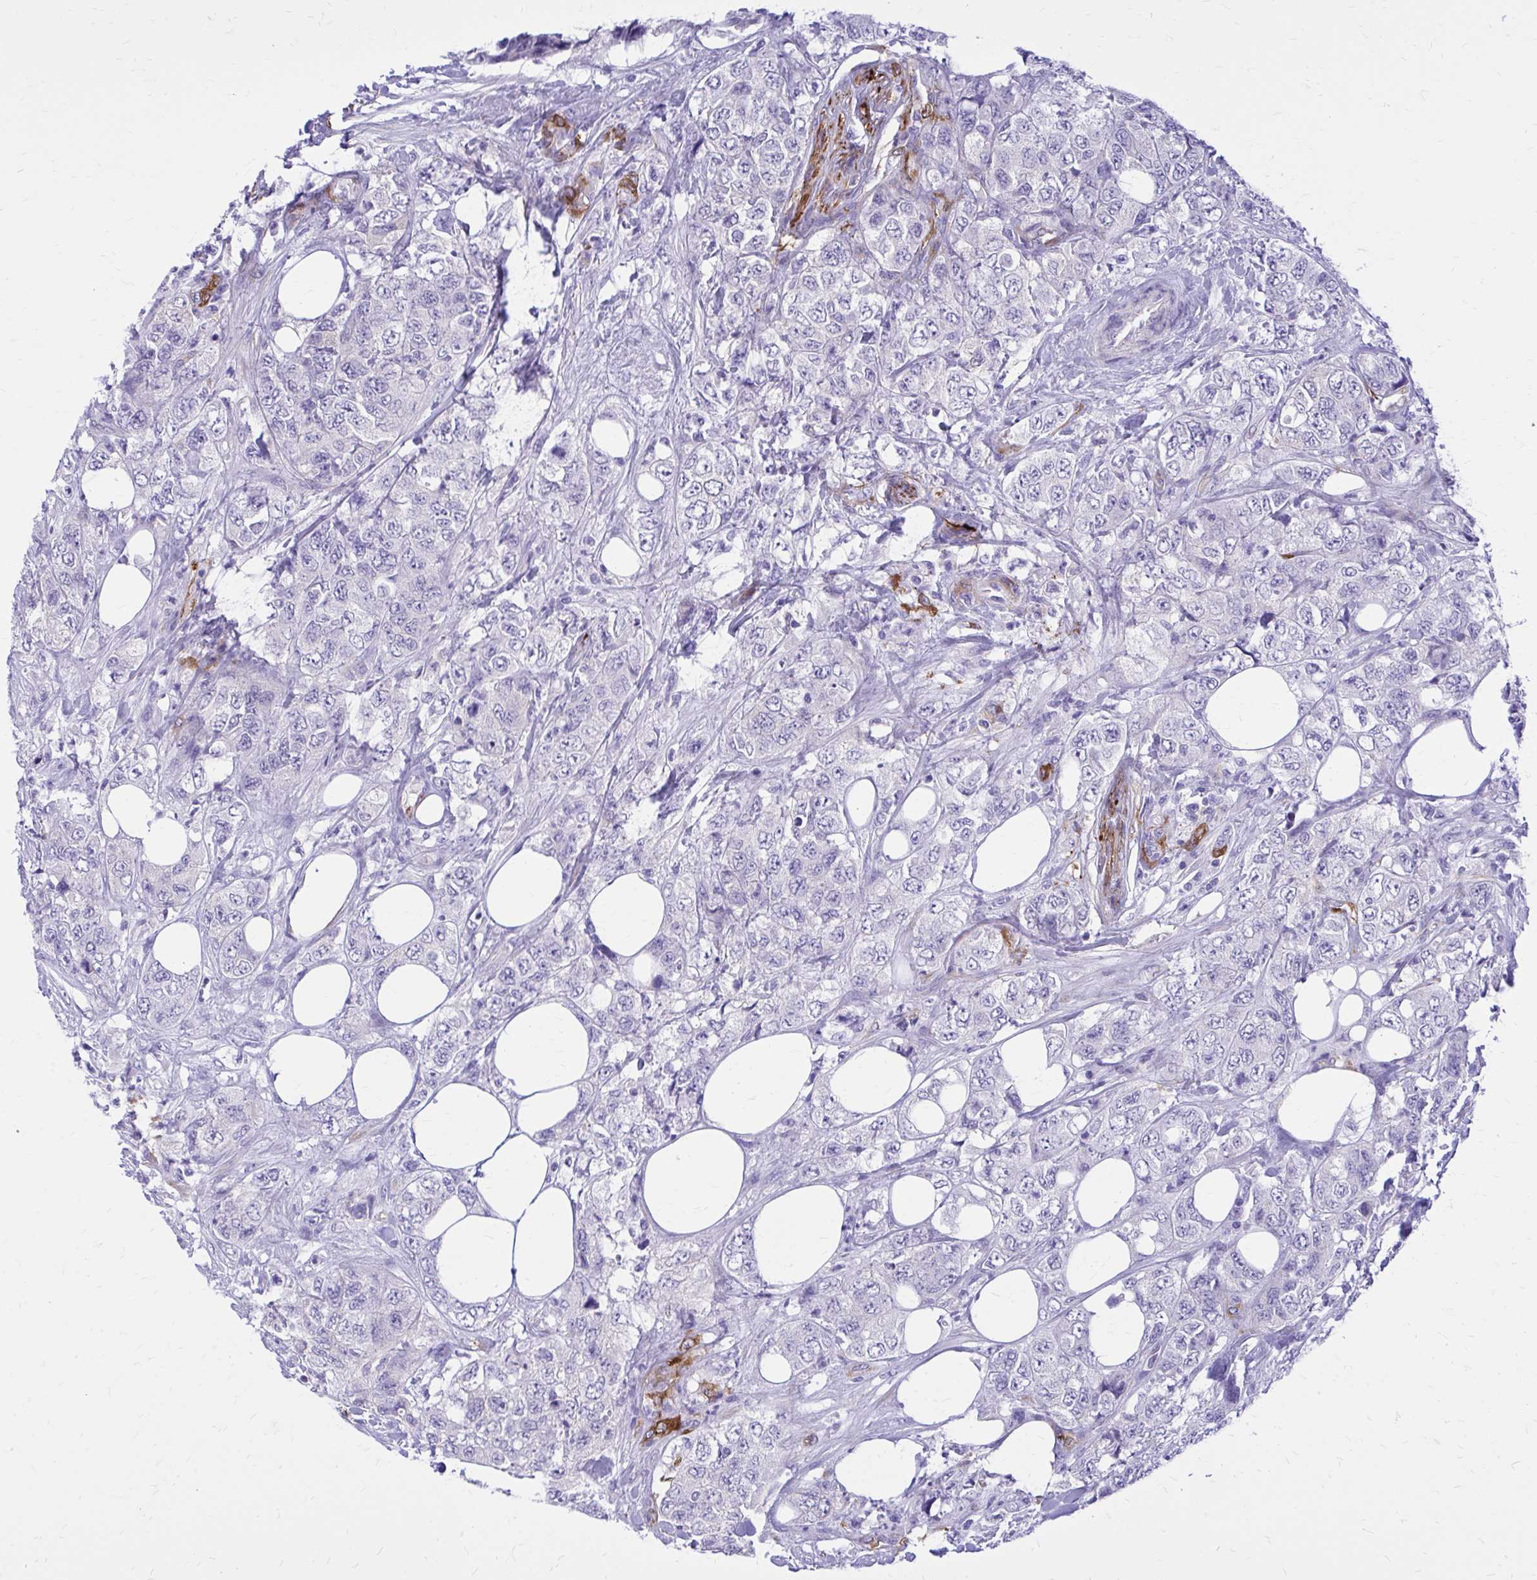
{"staining": {"intensity": "negative", "quantity": "none", "location": "none"}, "tissue": "urothelial cancer", "cell_type": "Tumor cells", "image_type": "cancer", "snomed": [{"axis": "morphology", "description": "Urothelial carcinoma, High grade"}, {"axis": "topography", "description": "Urinary bladder"}], "caption": "Immunohistochemistry (IHC) photomicrograph of urothelial carcinoma (high-grade) stained for a protein (brown), which shows no staining in tumor cells.", "gene": "EPB41L1", "patient": {"sex": "female", "age": 78}}